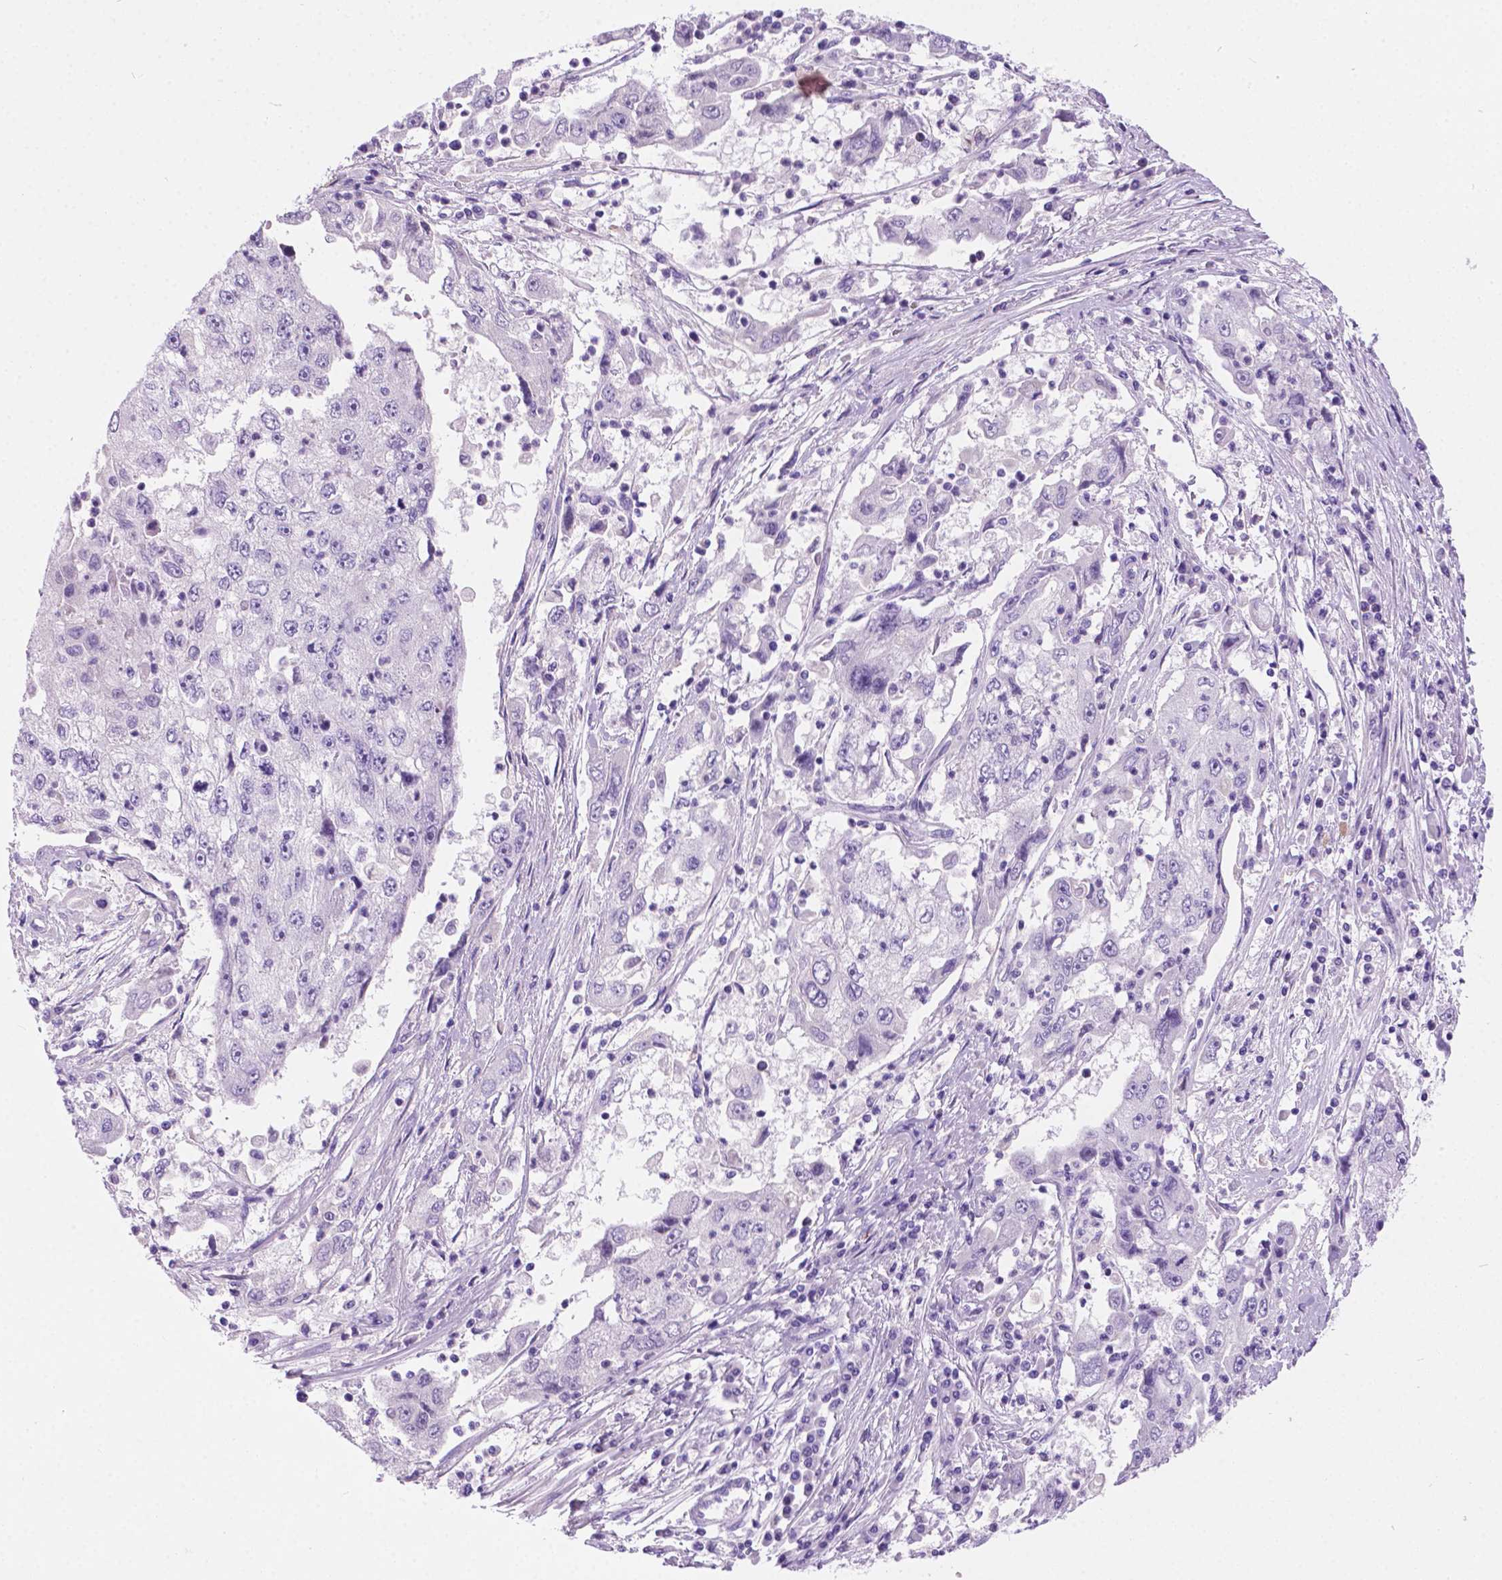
{"staining": {"intensity": "negative", "quantity": "none", "location": "none"}, "tissue": "cervical cancer", "cell_type": "Tumor cells", "image_type": "cancer", "snomed": [{"axis": "morphology", "description": "Squamous cell carcinoma, NOS"}, {"axis": "topography", "description": "Cervix"}], "caption": "An image of human cervical cancer (squamous cell carcinoma) is negative for staining in tumor cells. (Immunohistochemistry, brightfield microscopy, high magnification).", "gene": "ARMS2", "patient": {"sex": "female", "age": 36}}